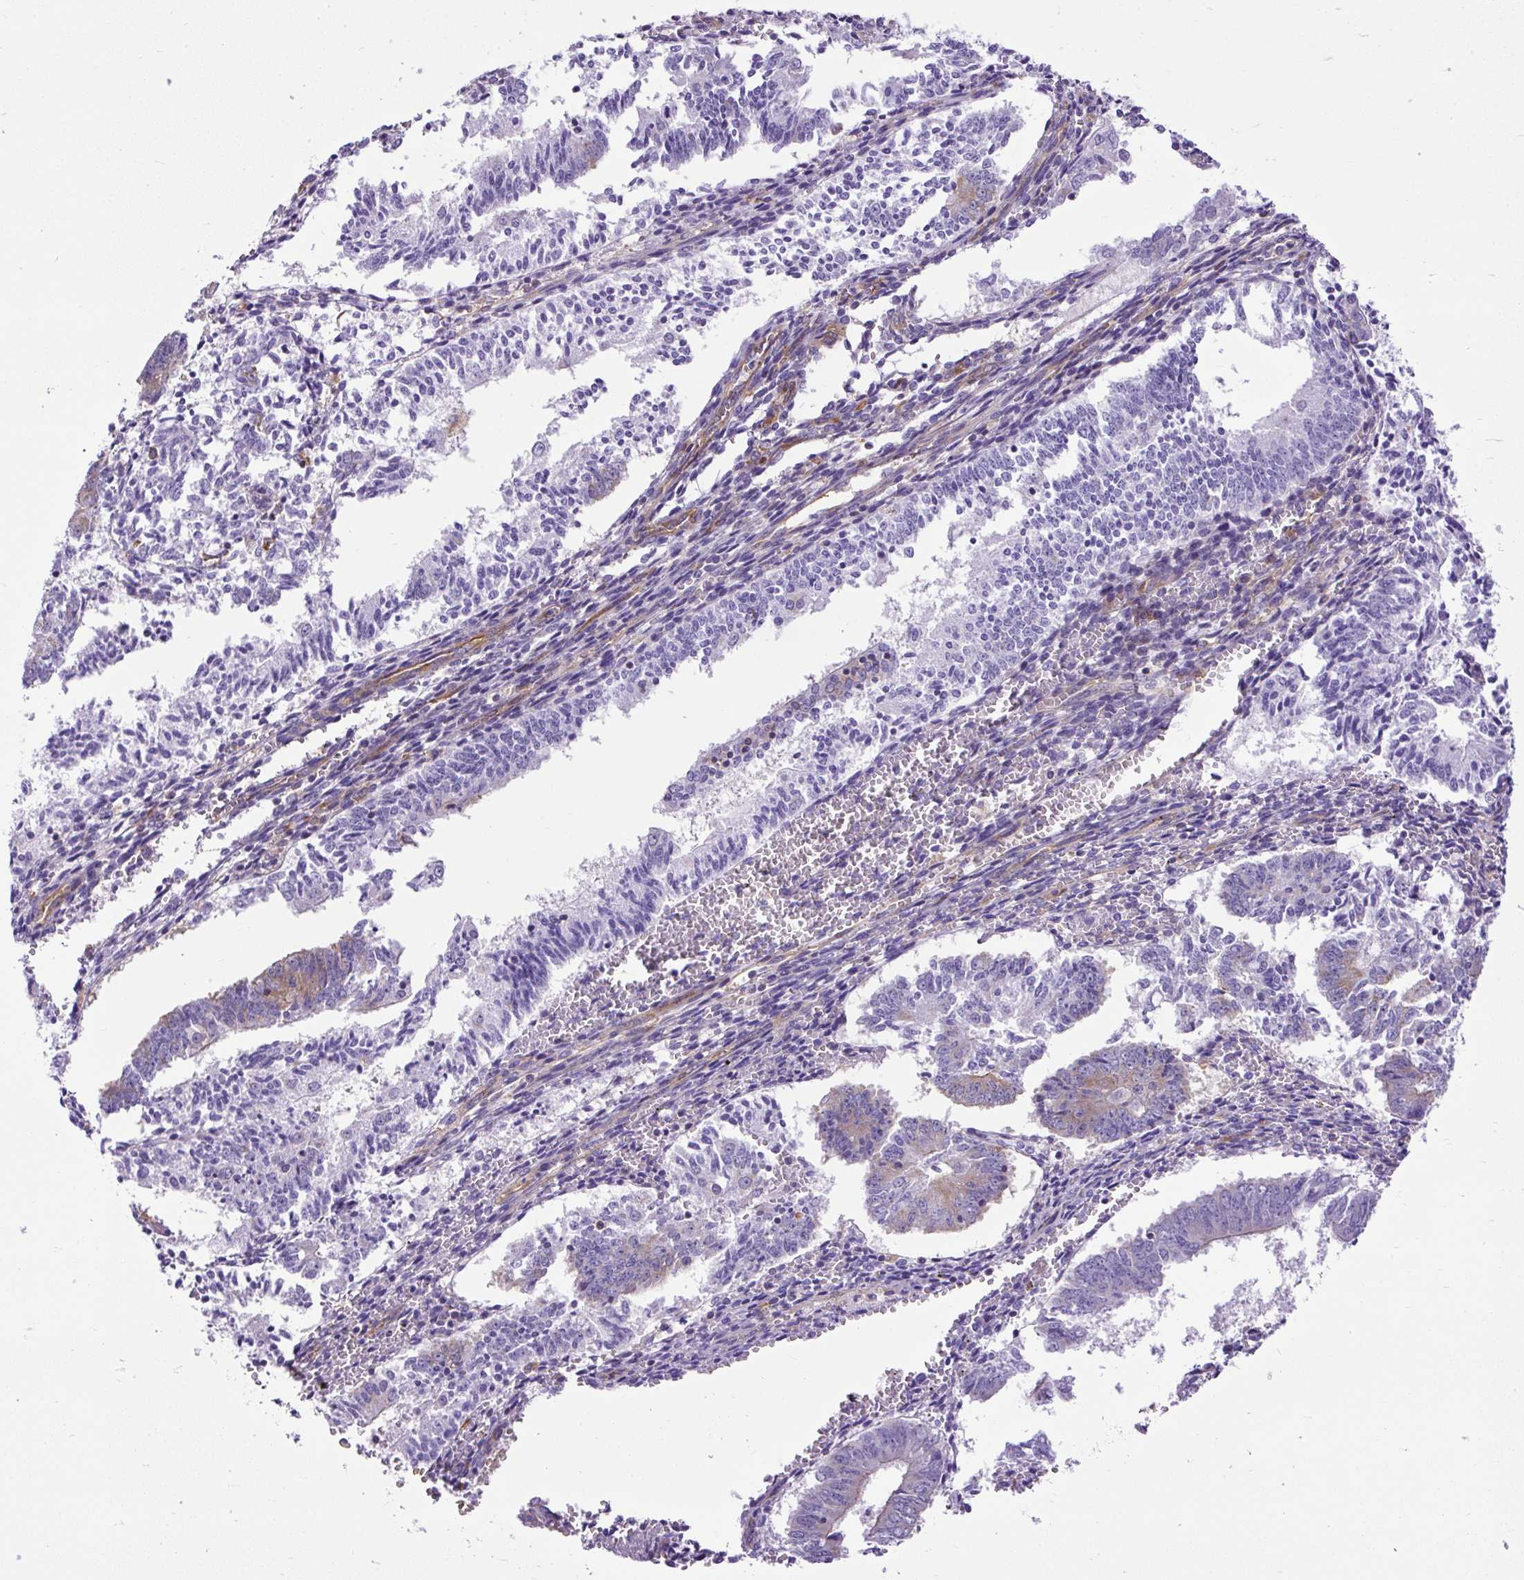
{"staining": {"intensity": "weak", "quantity": "<25%", "location": "cytoplasmic/membranous"}, "tissue": "endometrial cancer", "cell_type": "Tumor cells", "image_type": "cancer", "snomed": [{"axis": "morphology", "description": "Adenocarcinoma, NOS"}, {"axis": "topography", "description": "Endometrium"}], "caption": "A histopathology image of endometrial cancer (adenocarcinoma) stained for a protein shows no brown staining in tumor cells. Brightfield microscopy of IHC stained with DAB (brown) and hematoxylin (blue), captured at high magnification.", "gene": "MAP1S", "patient": {"sex": "female", "age": 50}}